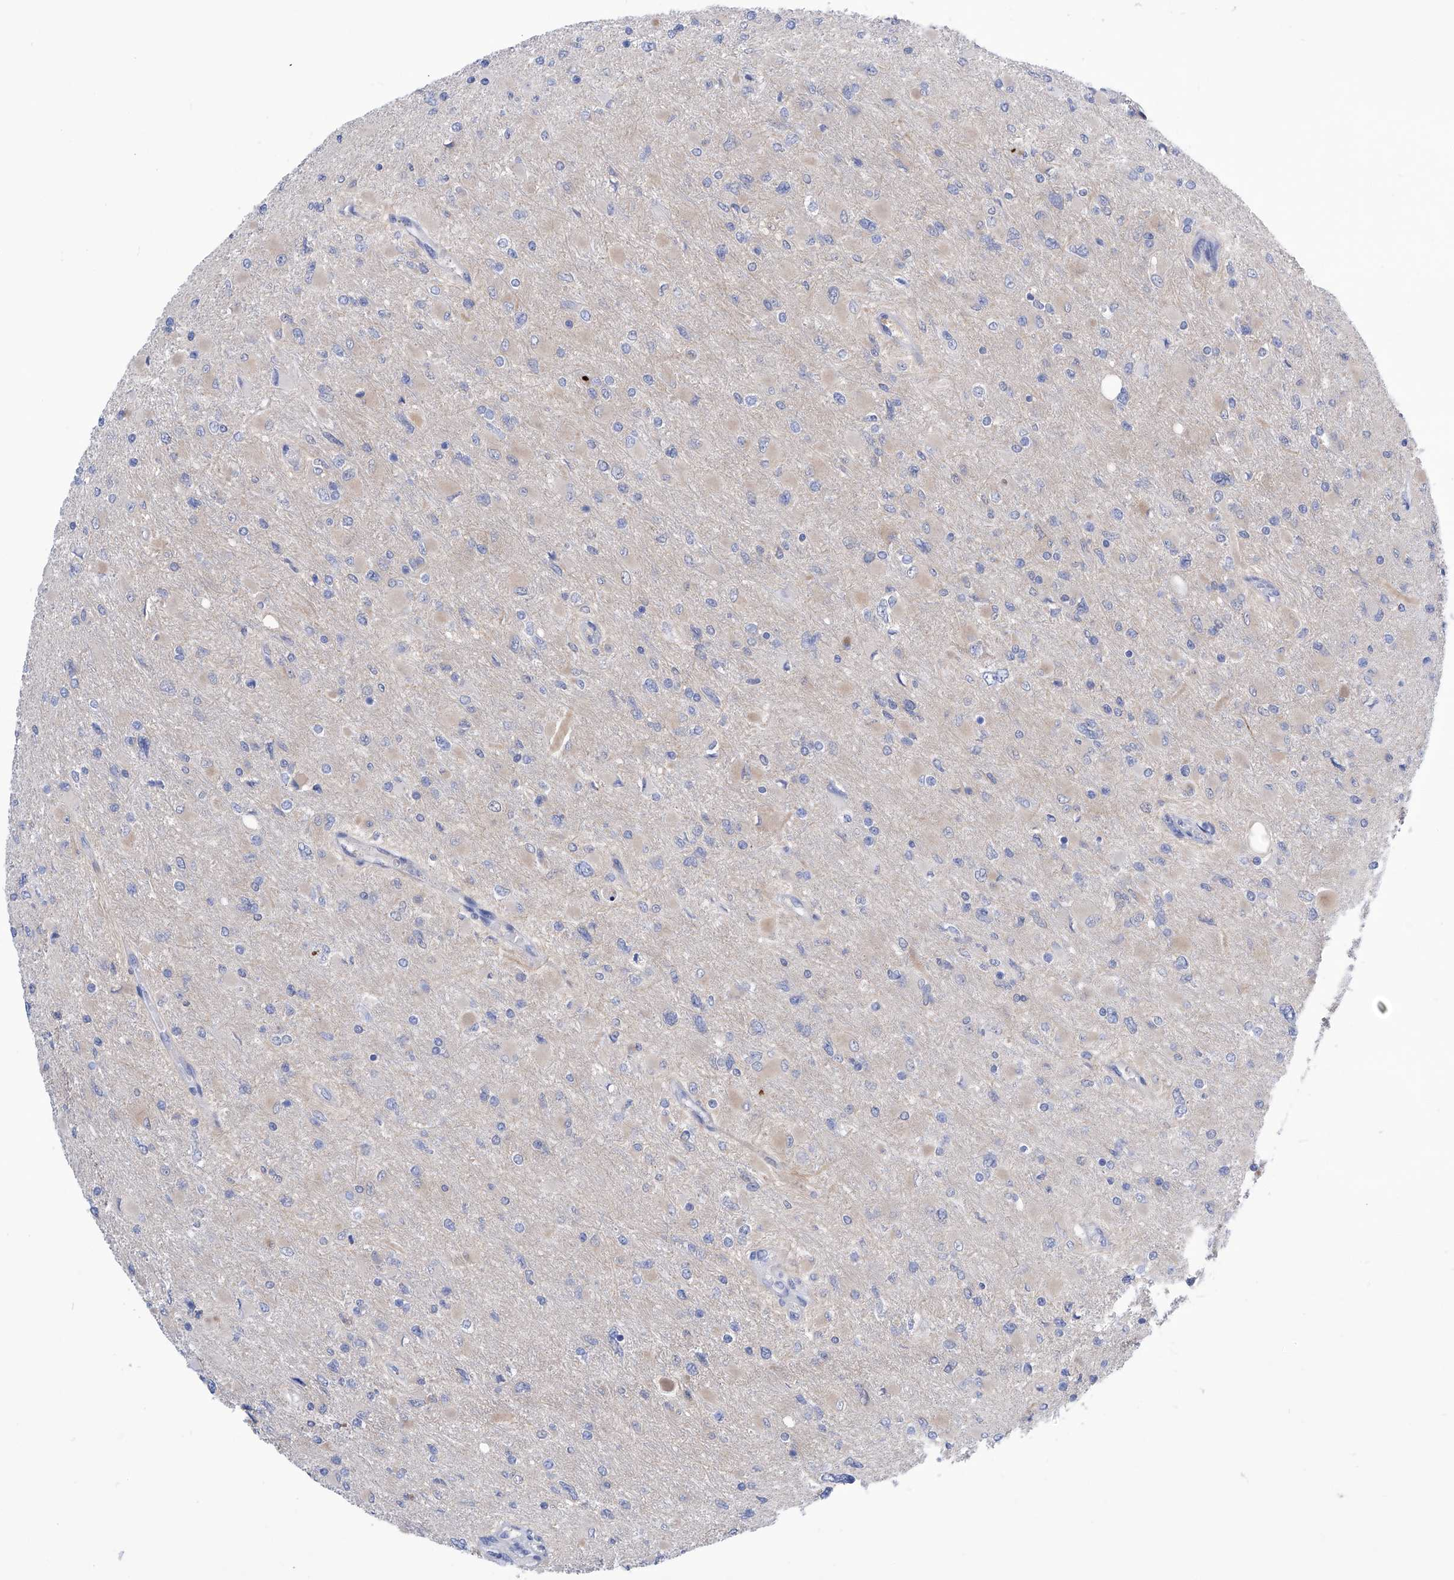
{"staining": {"intensity": "negative", "quantity": "none", "location": "none"}, "tissue": "glioma", "cell_type": "Tumor cells", "image_type": "cancer", "snomed": [{"axis": "morphology", "description": "Glioma, malignant, High grade"}, {"axis": "topography", "description": "Cerebral cortex"}], "caption": "Tumor cells show no significant protein positivity in glioma. (DAB (3,3'-diaminobenzidine) immunohistochemistry (IHC) visualized using brightfield microscopy, high magnification).", "gene": "PGM3", "patient": {"sex": "female", "age": 36}}